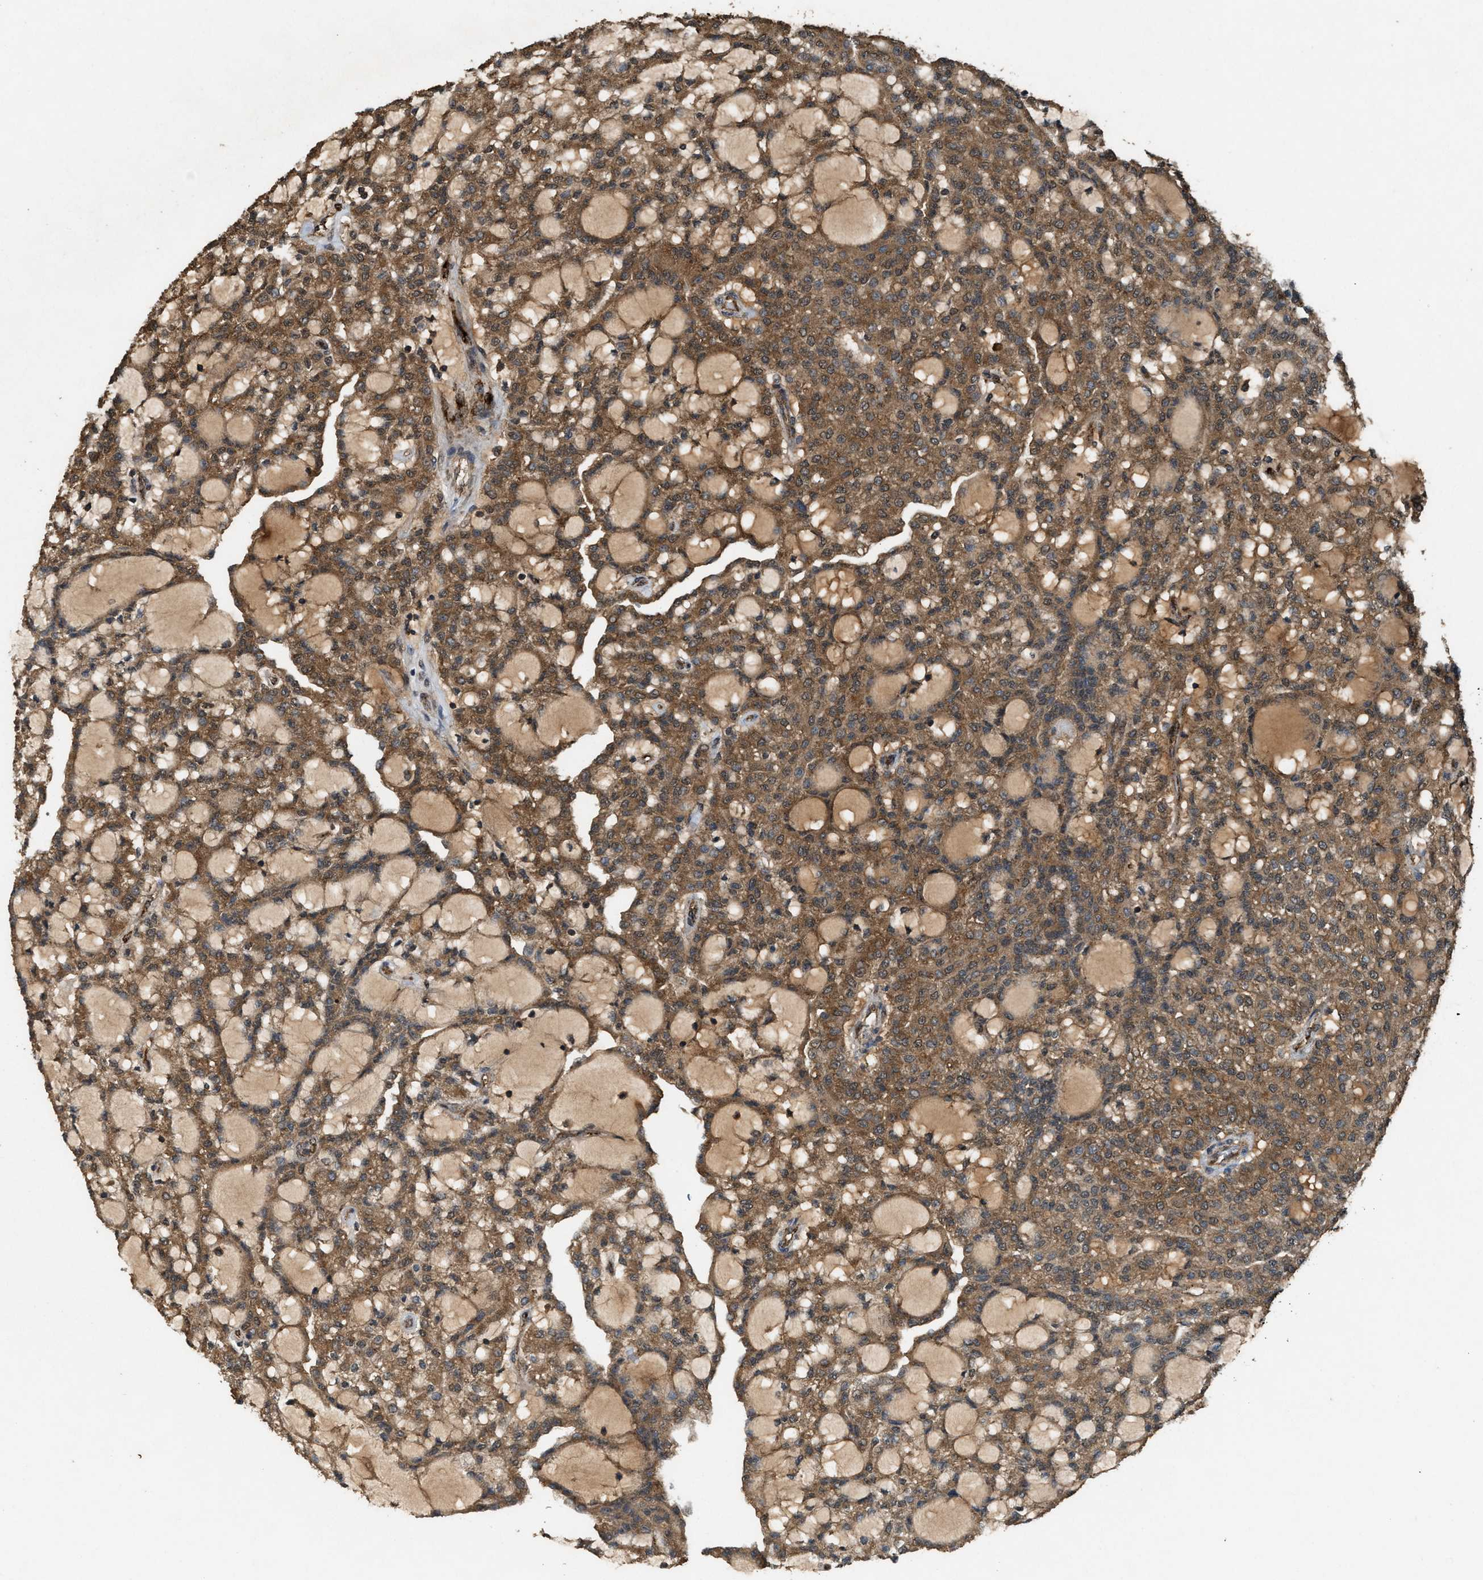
{"staining": {"intensity": "moderate", "quantity": ">75%", "location": "cytoplasmic/membranous"}, "tissue": "renal cancer", "cell_type": "Tumor cells", "image_type": "cancer", "snomed": [{"axis": "morphology", "description": "Adenocarcinoma, NOS"}, {"axis": "topography", "description": "Kidney"}], "caption": "The immunohistochemical stain highlights moderate cytoplasmic/membranous staining in tumor cells of renal adenocarcinoma tissue.", "gene": "ARHGEF5", "patient": {"sex": "male", "age": 63}}